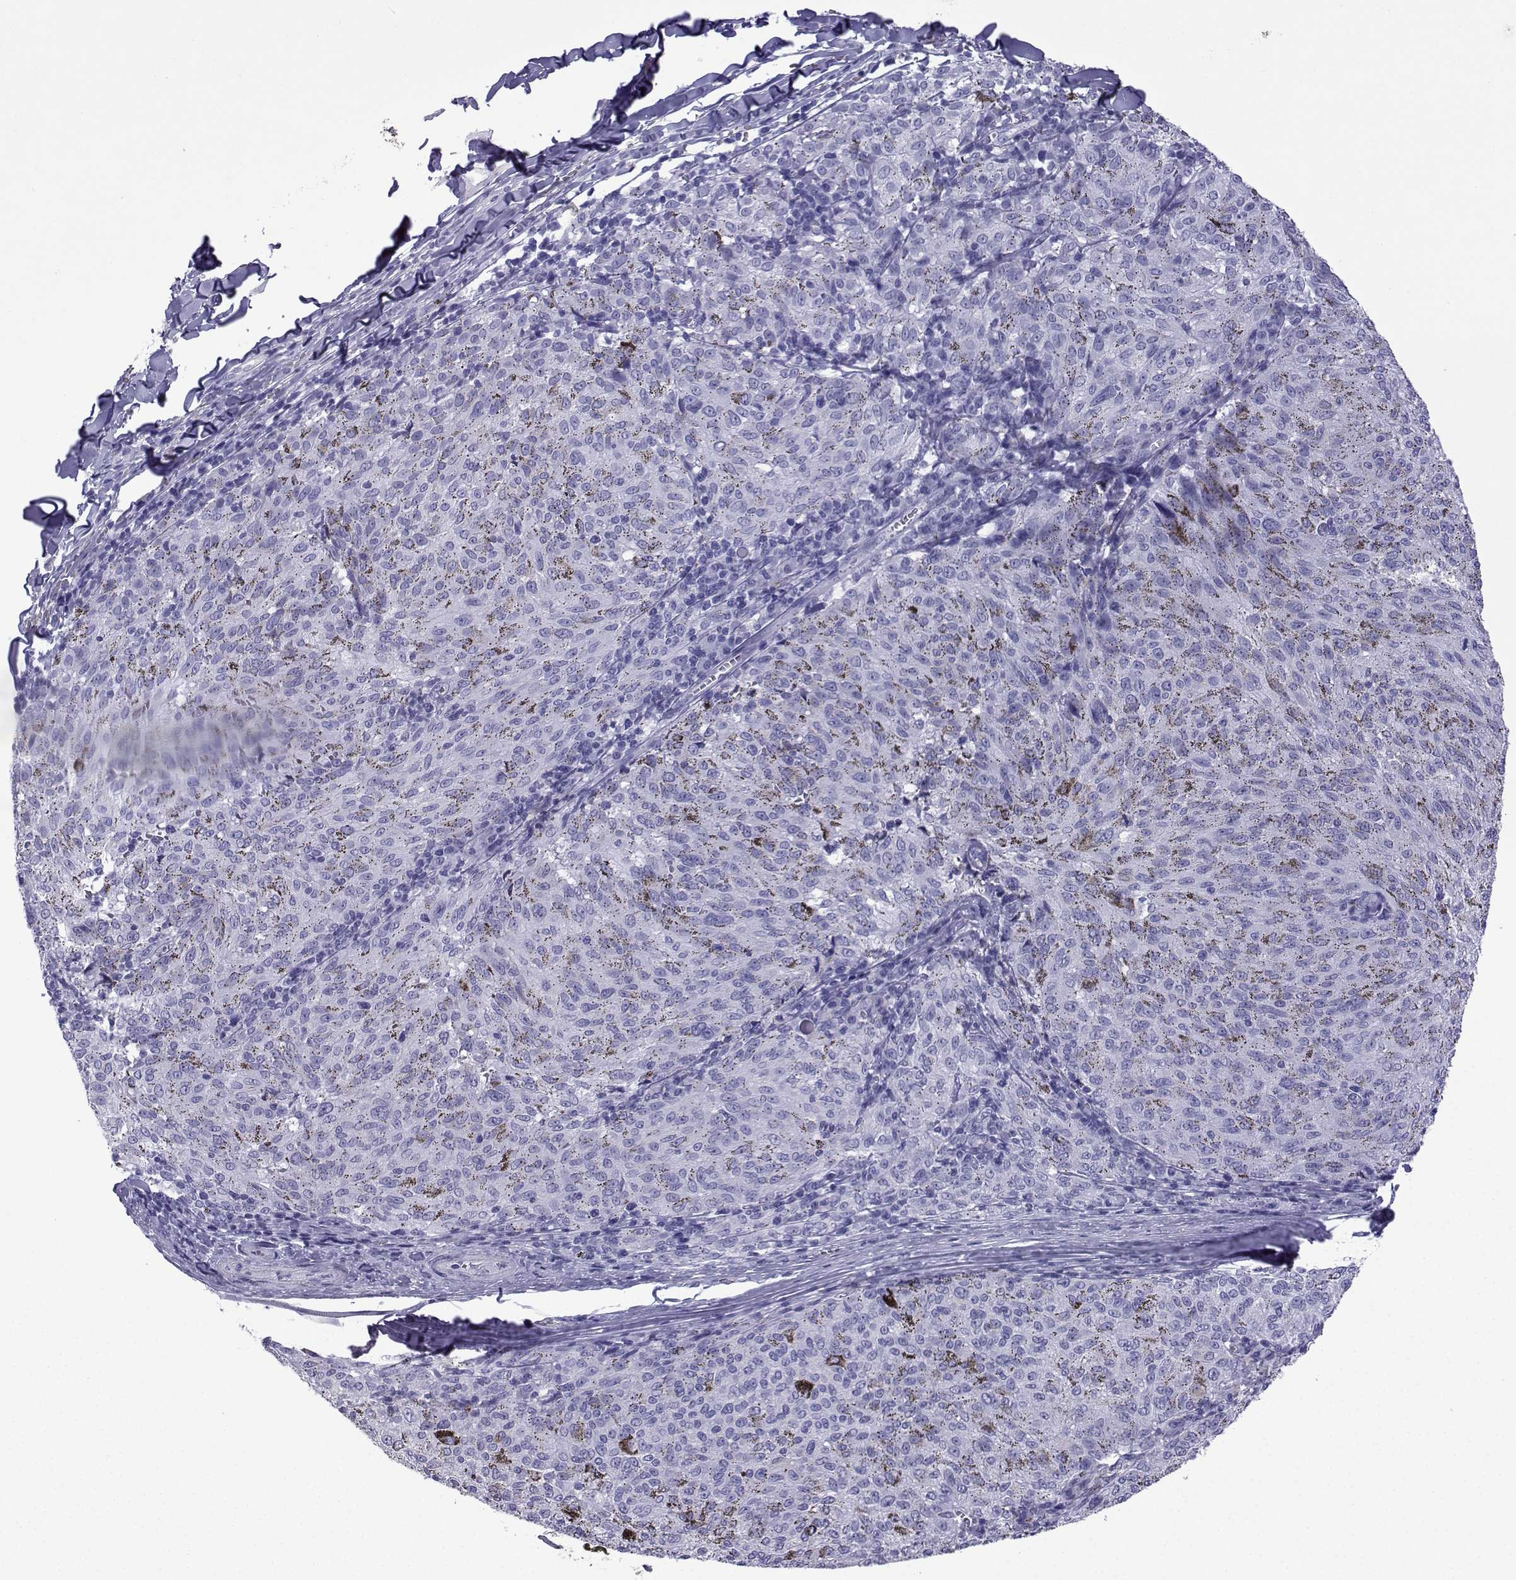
{"staining": {"intensity": "negative", "quantity": "none", "location": "none"}, "tissue": "melanoma", "cell_type": "Tumor cells", "image_type": "cancer", "snomed": [{"axis": "morphology", "description": "Malignant melanoma, NOS"}, {"axis": "topography", "description": "Skin"}], "caption": "This is an immunohistochemistry (IHC) photomicrograph of human malignant melanoma. There is no expression in tumor cells.", "gene": "TRIM46", "patient": {"sex": "female", "age": 72}}